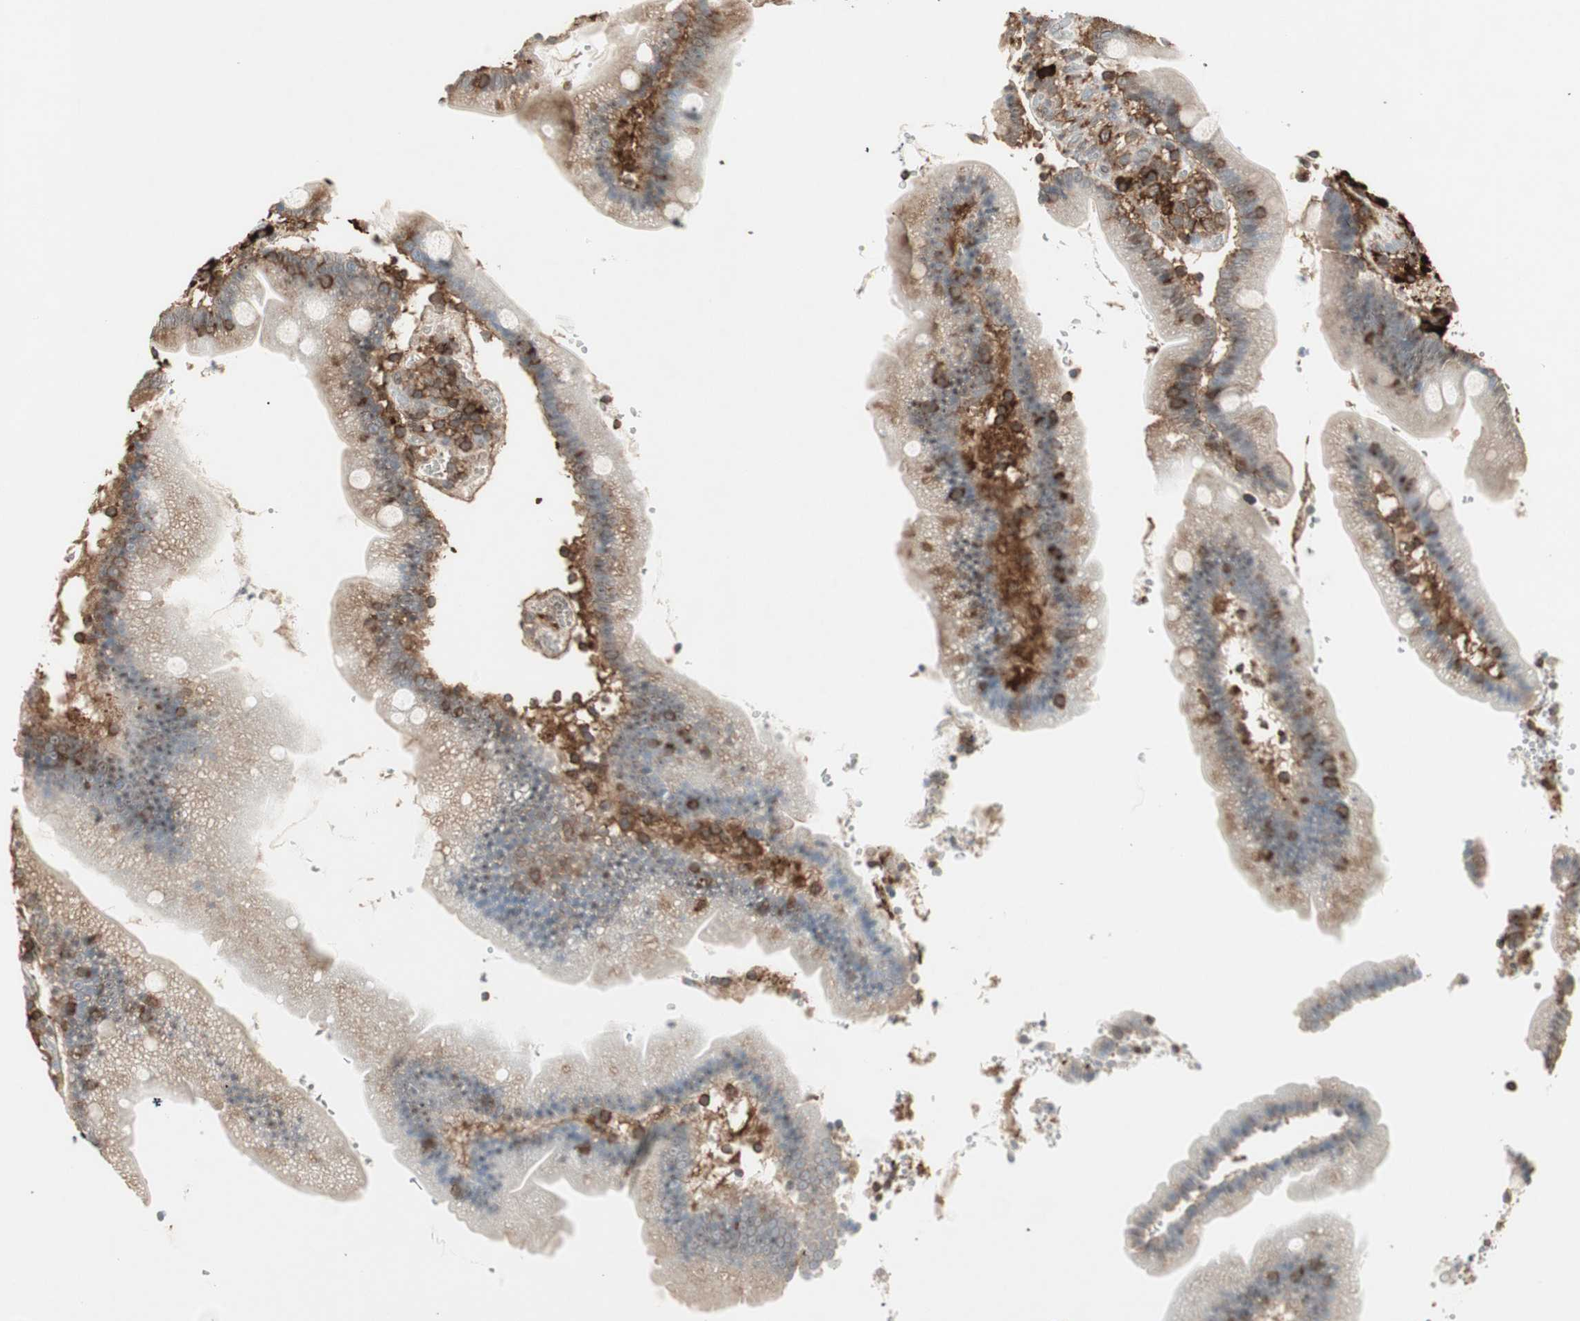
{"staining": {"intensity": "moderate", "quantity": ">75%", "location": "cytoplasmic/membranous"}, "tissue": "duodenum", "cell_type": "Glandular cells", "image_type": "normal", "snomed": [{"axis": "morphology", "description": "Normal tissue, NOS"}, {"axis": "topography", "description": "Duodenum"}], "caption": "Immunohistochemistry staining of normal duodenum, which demonstrates medium levels of moderate cytoplasmic/membranous expression in about >75% of glandular cells indicating moderate cytoplasmic/membranous protein positivity. The staining was performed using DAB (3,3'-diaminobenzidine) (brown) for protein detection and nuclei were counterstained in hematoxylin (blue).", "gene": "MMP3", "patient": {"sex": "male", "age": 66}}